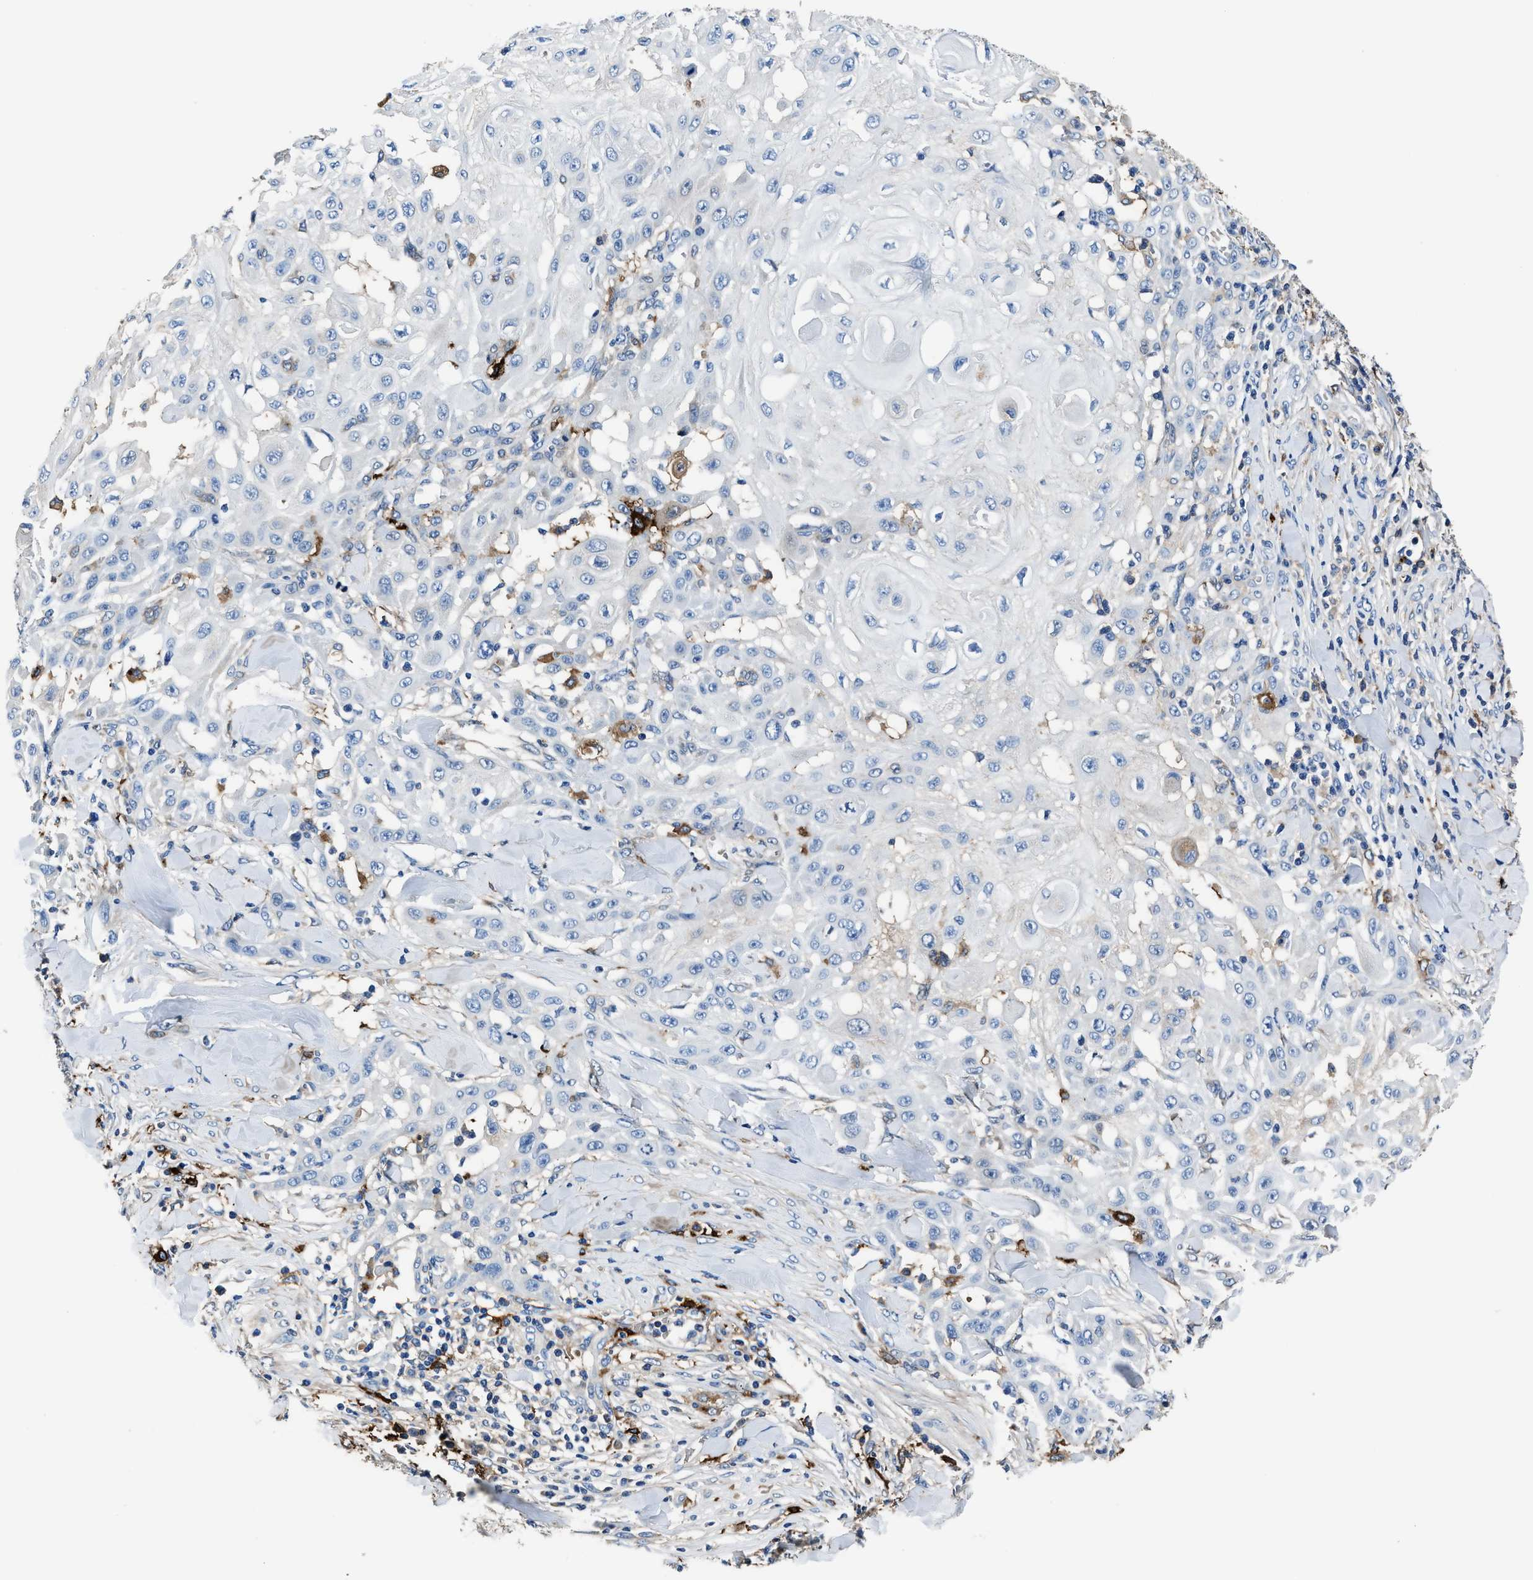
{"staining": {"intensity": "negative", "quantity": "none", "location": "none"}, "tissue": "skin cancer", "cell_type": "Tumor cells", "image_type": "cancer", "snomed": [{"axis": "morphology", "description": "Squamous cell carcinoma, NOS"}, {"axis": "topography", "description": "Skin"}], "caption": "This is a image of immunohistochemistry (IHC) staining of skin squamous cell carcinoma, which shows no positivity in tumor cells.", "gene": "FTL", "patient": {"sex": "male", "age": 24}}